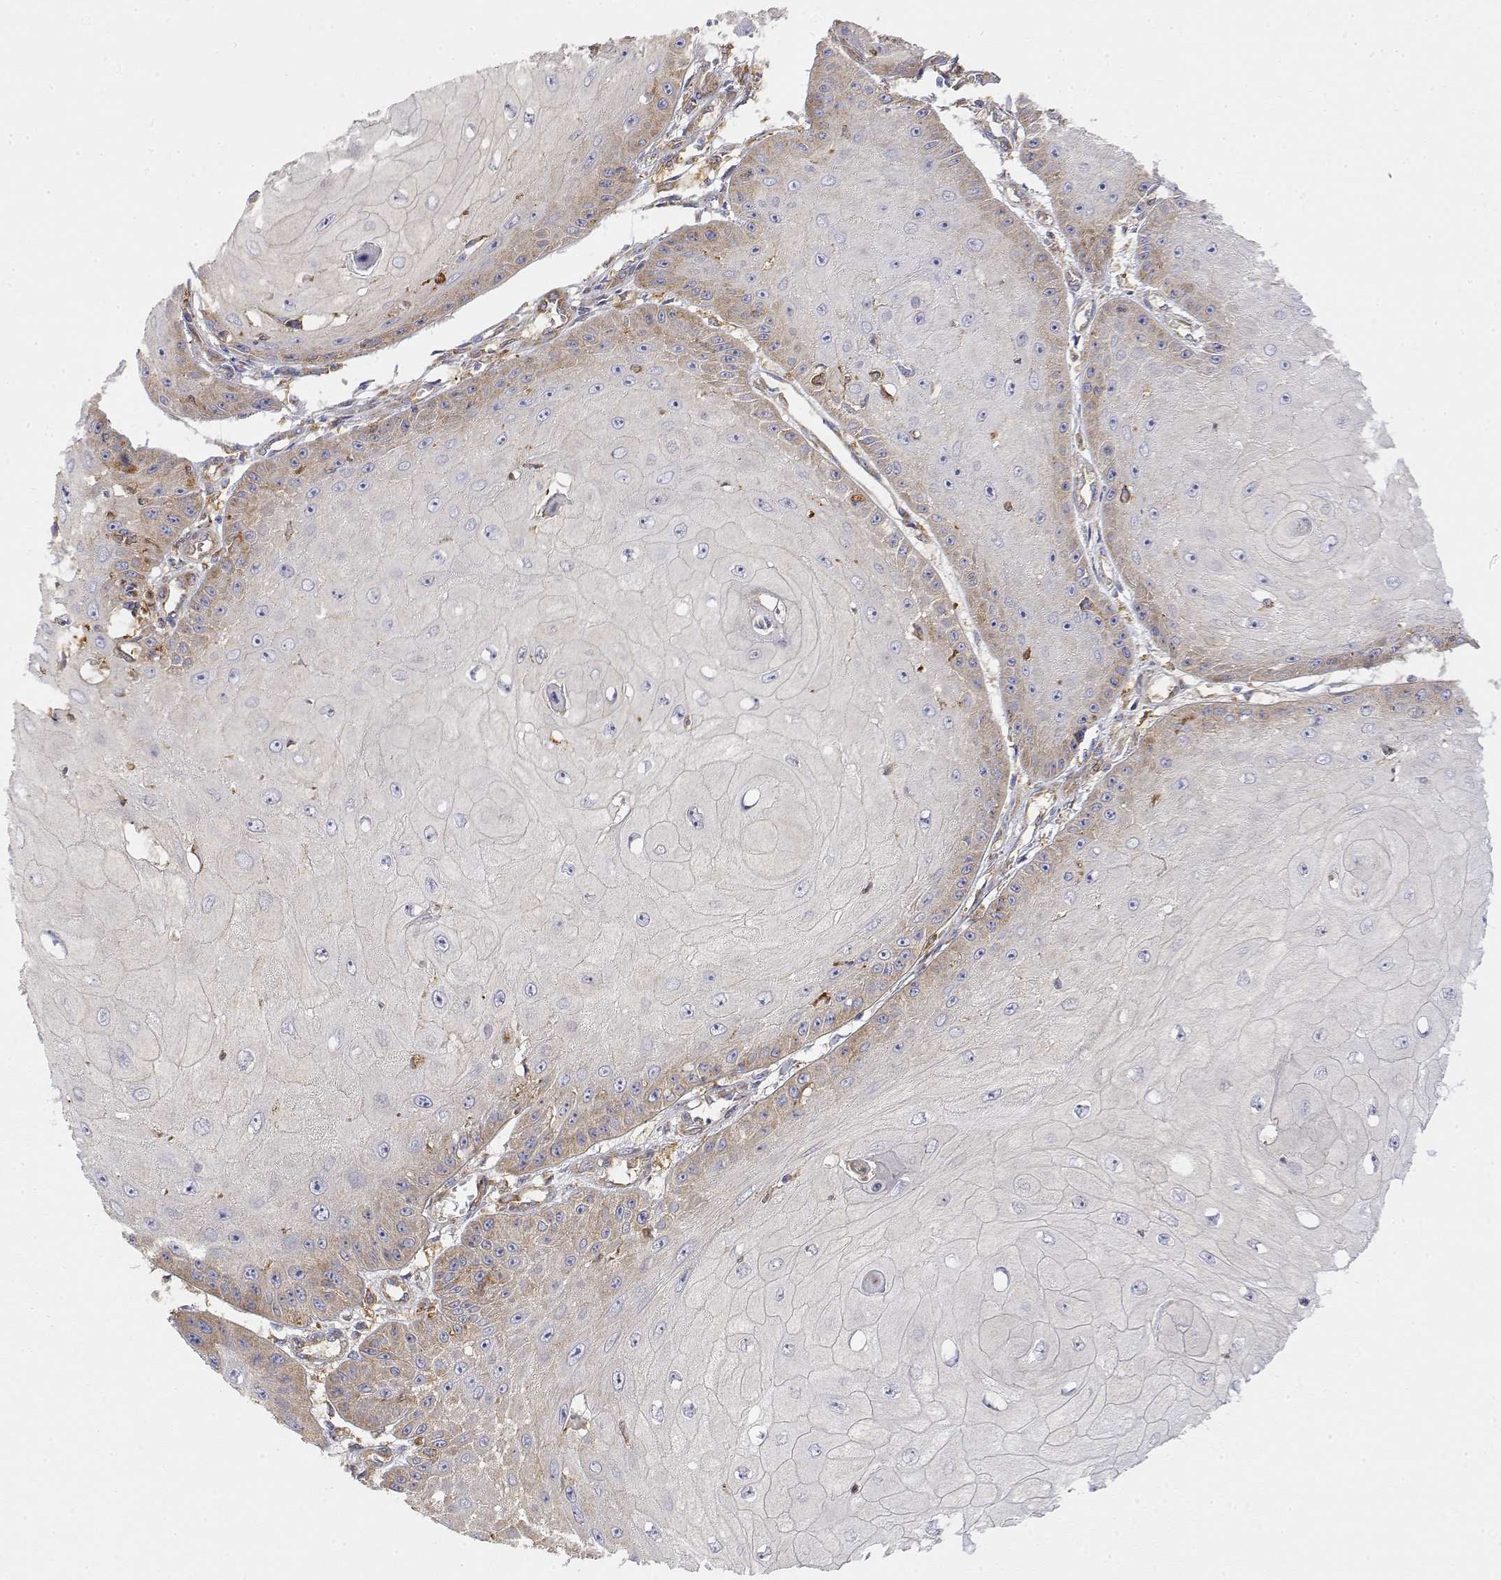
{"staining": {"intensity": "weak", "quantity": "25%-75%", "location": "cytoplasmic/membranous"}, "tissue": "skin cancer", "cell_type": "Tumor cells", "image_type": "cancer", "snomed": [{"axis": "morphology", "description": "Squamous cell carcinoma, NOS"}, {"axis": "topography", "description": "Skin"}], "caption": "Protein staining of skin cancer tissue shows weak cytoplasmic/membranous expression in about 25%-75% of tumor cells.", "gene": "PACSIN2", "patient": {"sex": "male", "age": 70}}